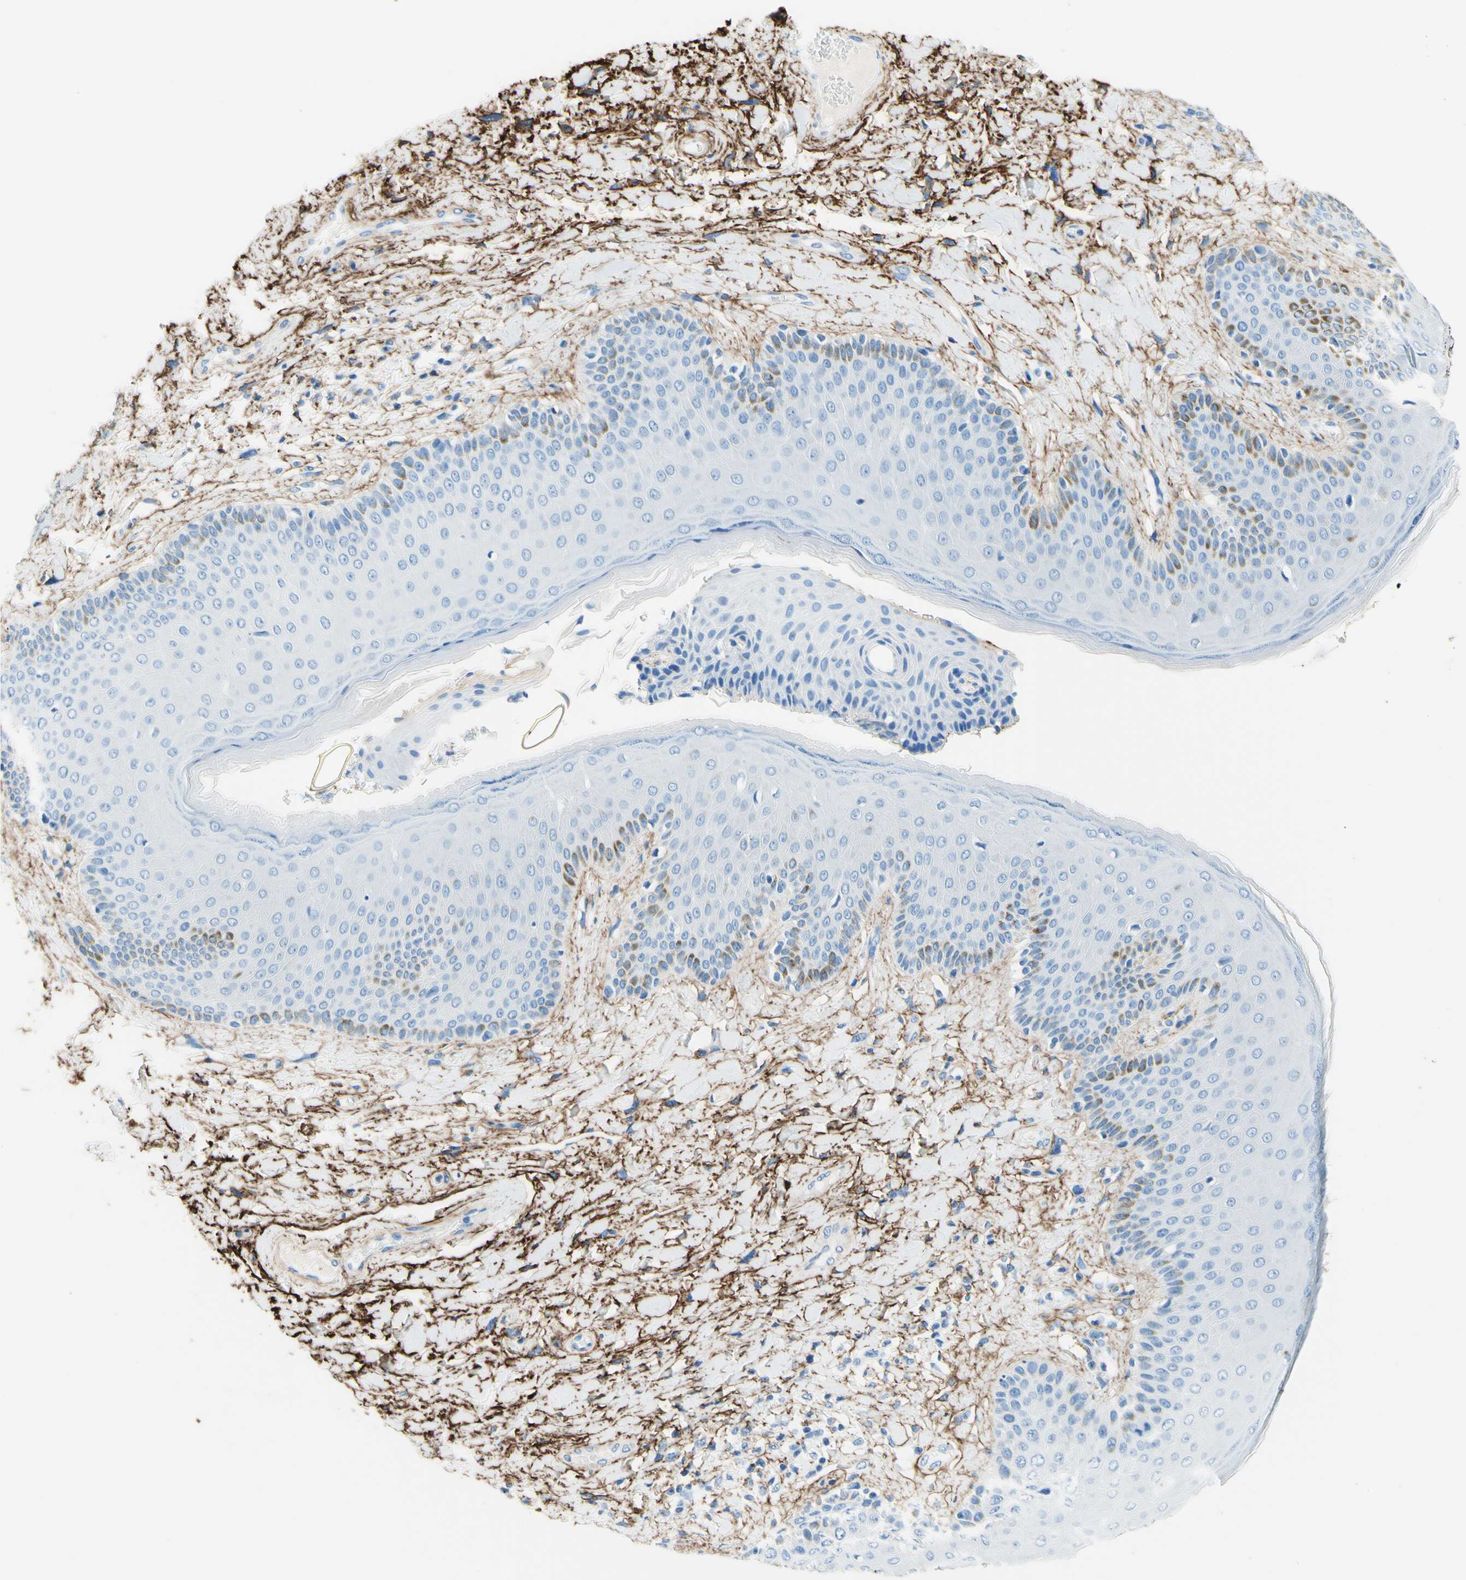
{"staining": {"intensity": "negative", "quantity": "none", "location": "none"}, "tissue": "skin", "cell_type": "Epidermal cells", "image_type": "normal", "snomed": [{"axis": "morphology", "description": "Normal tissue, NOS"}, {"axis": "topography", "description": "Anal"}], "caption": "IHC photomicrograph of benign skin: human skin stained with DAB (3,3'-diaminobenzidine) displays no significant protein expression in epidermal cells. (DAB immunohistochemistry with hematoxylin counter stain).", "gene": "MFAP5", "patient": {"sex": "male", "age": 69}}